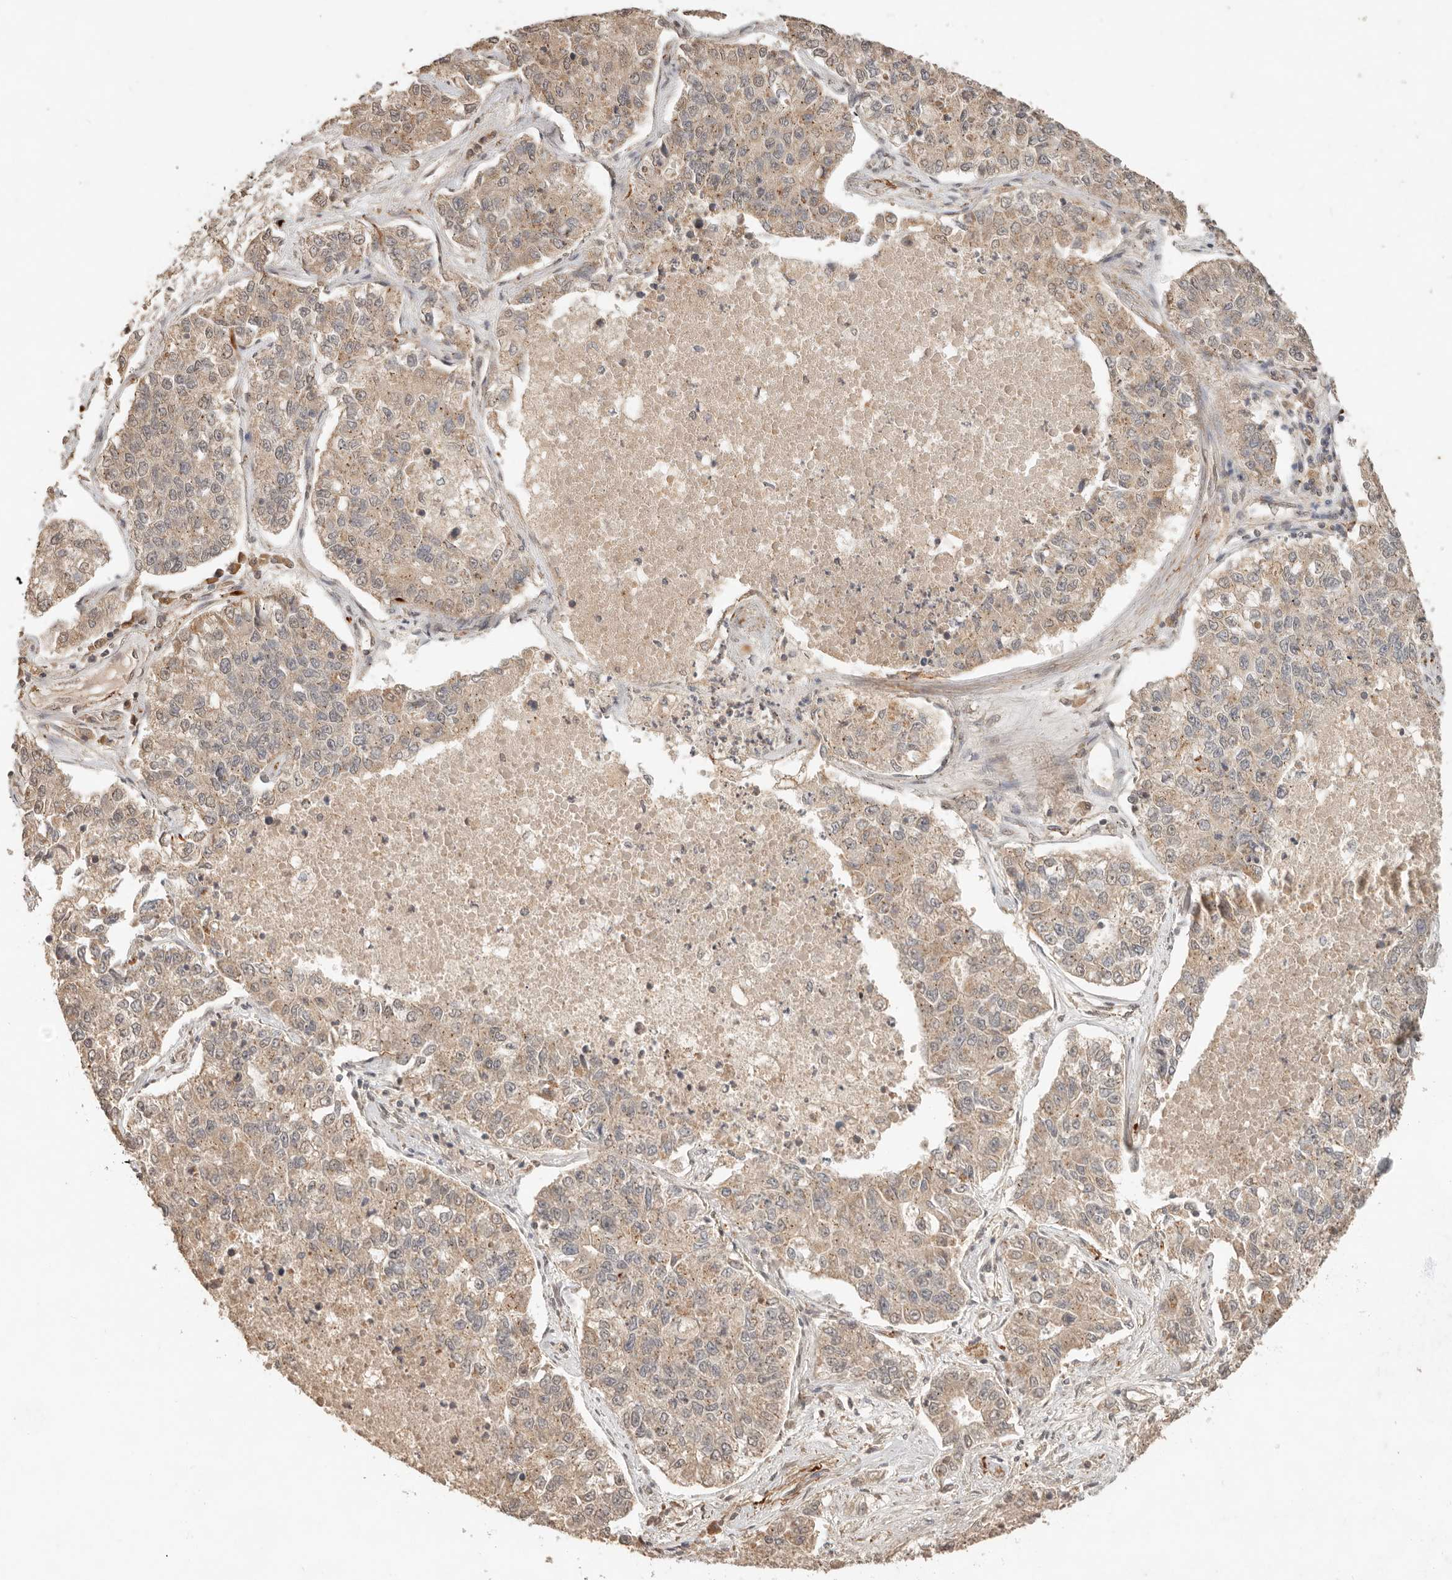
{"staining": {"intensity": "weak", "quantity": ">75%", "location": "cytoplasmic/membranous"}, "tissue": "lung cancer", "cell_type": "Tumor cells", "image_type": "cancer", "snomed": [{"axis": "morphology", "description": "Adenocarcinoma, NOS"}, {"axis": "topography", "description": "Lung"}], "caption": "The histopathology image reveals a brown stain indicating the presence of a protein in the cytoplasmic/membranous of tumor cells in lung cancer.", "gene": "LMO4", "patient": {"sex": "male", "age": 49}}